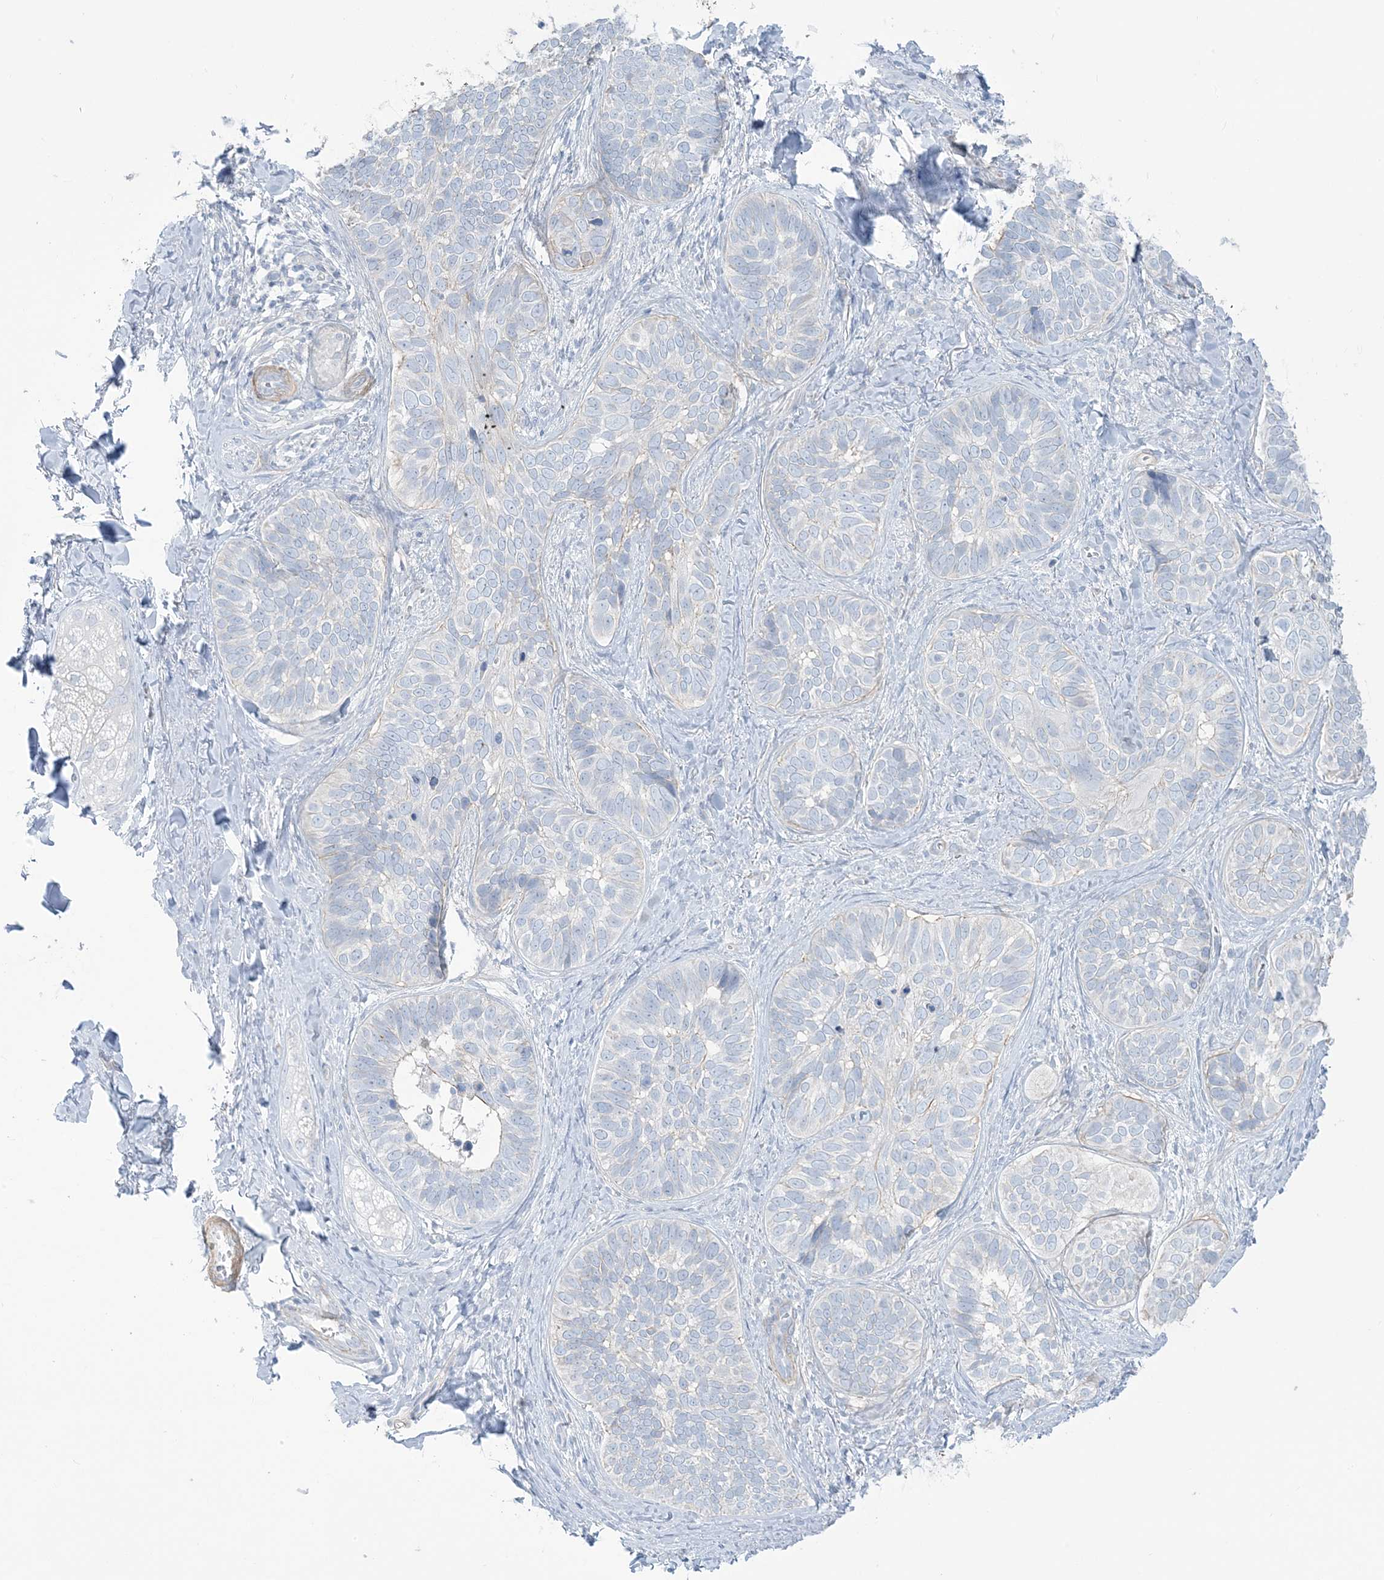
{"staining": {"intensity": "negative", "quantity": "none", "location": "none"}, "tissue": "skin cancer", "cell_type": "Tumor cells", "image_type": "cancer", "snomed": [{"axis": "morphology", "description": "Basal cell carcinoma"}, {"axis": "topography", "description": "Skin"}], "caption": "Skin cancer was stained to show a protein in brown. There is no significant positivity in tumor cells.", "gene": "AGXT", "patient": {"sex": "male", "age": 62}}